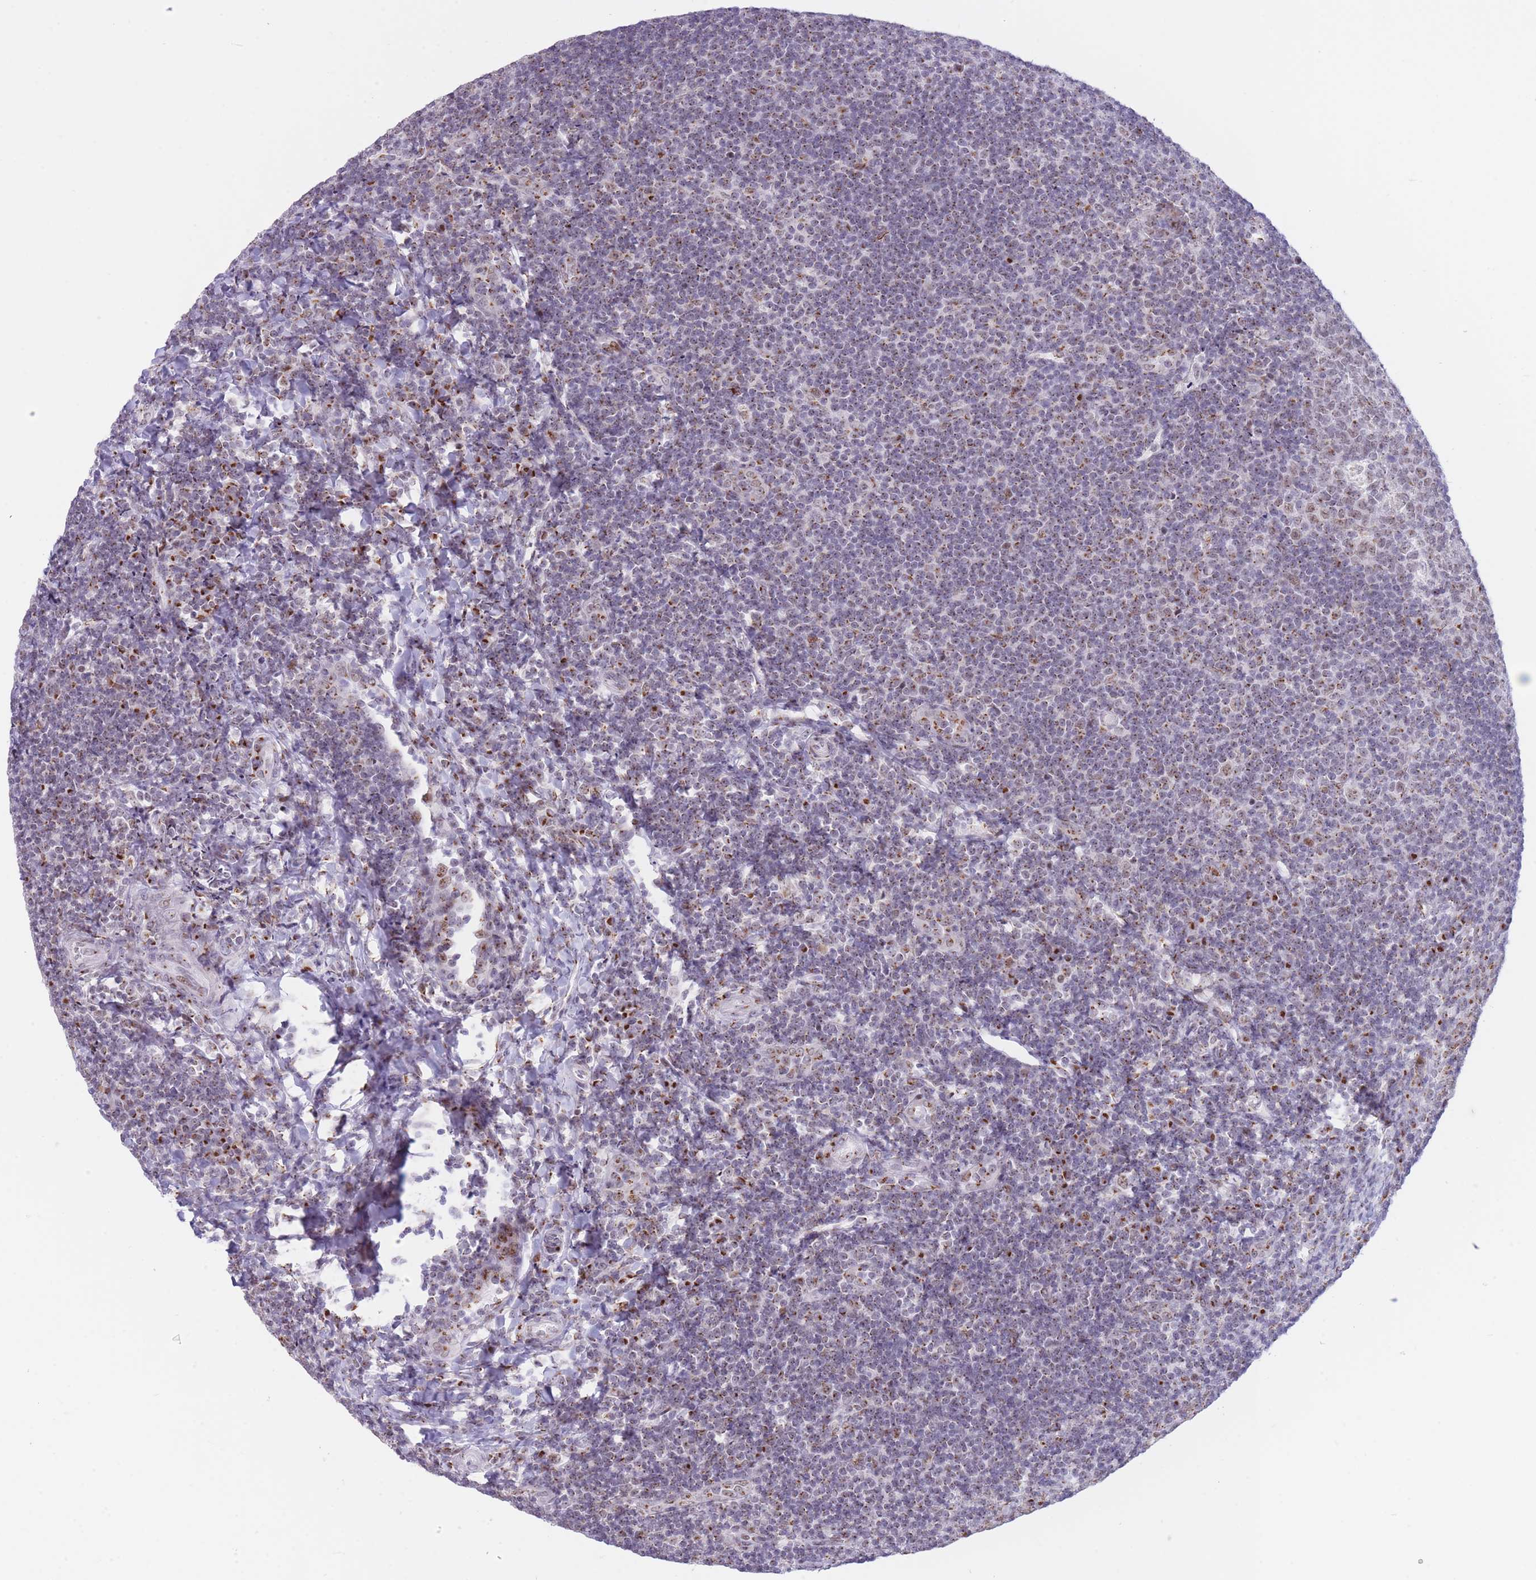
{"staining": {"intensity": "strong", "quantity": "25%-75%", "location": "cytoplasmic/membranous"}, "tissue": "tonsil", "cell_type": "Non-germinal center cells", "image_type": "normal", "snomed": [{"axis": "morphology", "description": "Normal tissue, NOS"}, {"axis": "topography", "description": "Tonsil"}], "caption": "Immunohistochemical staining of unremarkable tonsil demonstrates 25%-75% levels of strong cytoplasmic/membranous protein positivity in approximately 25%-75% of non-germinal center cells.", "gene": "INO80C", "patient": {"sex": "male", "age": 17}}